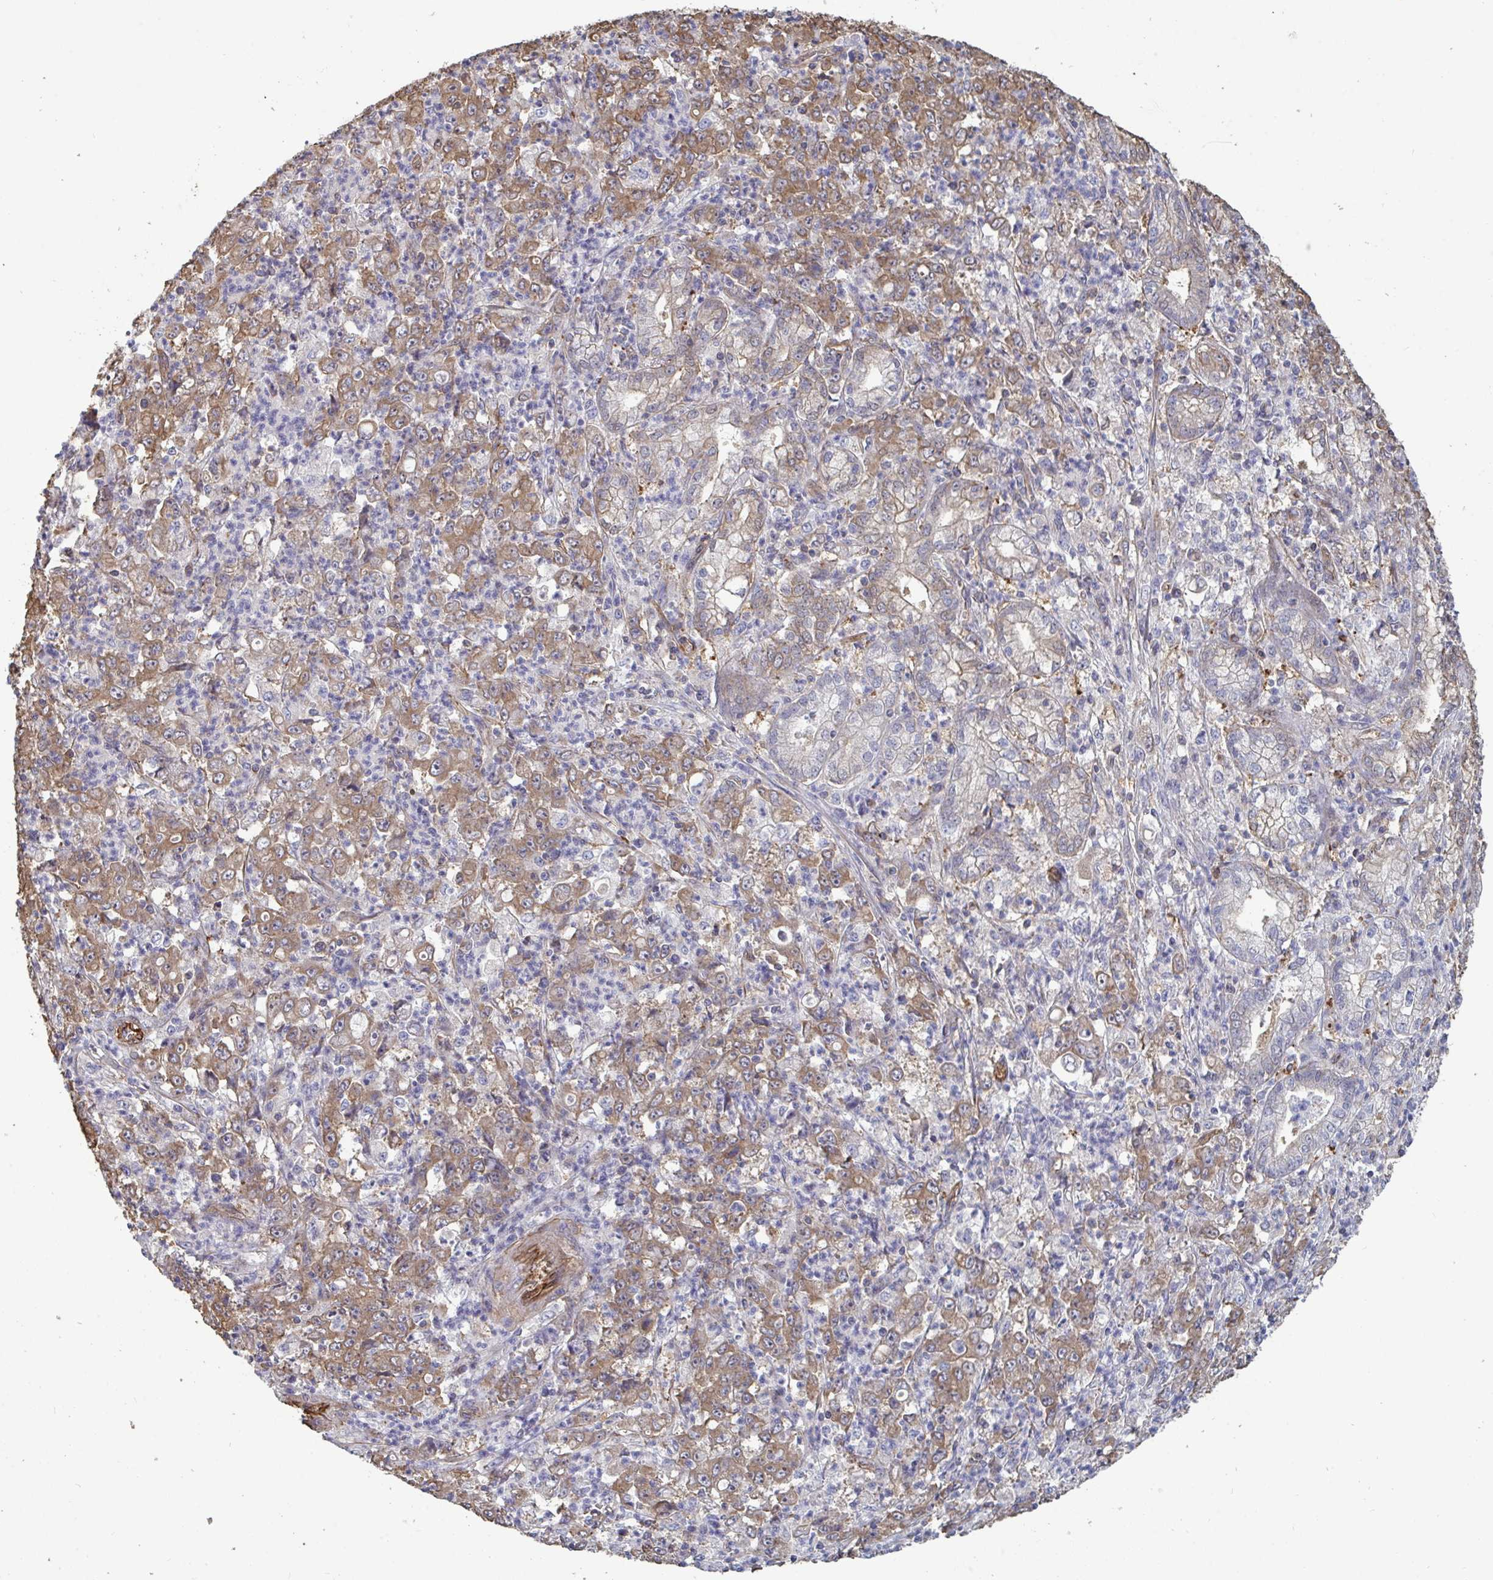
{"staining": {"intensity": "weak", "quantity": ">75%", "location": "cytoplasmic/membranous"}, "tissue": "stomach cancer", "cell_type": "Tumor cells", "image_type": "cancer", "snomed": [{"axis": "morphology", "description": "Adenocarcinoma, NOS"}, {"axis": "topography", "description": "Stomach, lower"}], "caption": "Protein staining of stomach cancer (adenocarcinoma) tissue reveals weak cytoplasmic/membranous staining in about >75% of tumor cells. Using DAB (3,3'-diaminobenzidine) (brown) and hematoxylin (blue) stains, captured at high magnification using brightfield microscopy.", "gene": "ISCU", "patient": {"sex": "female", "age": 71}}